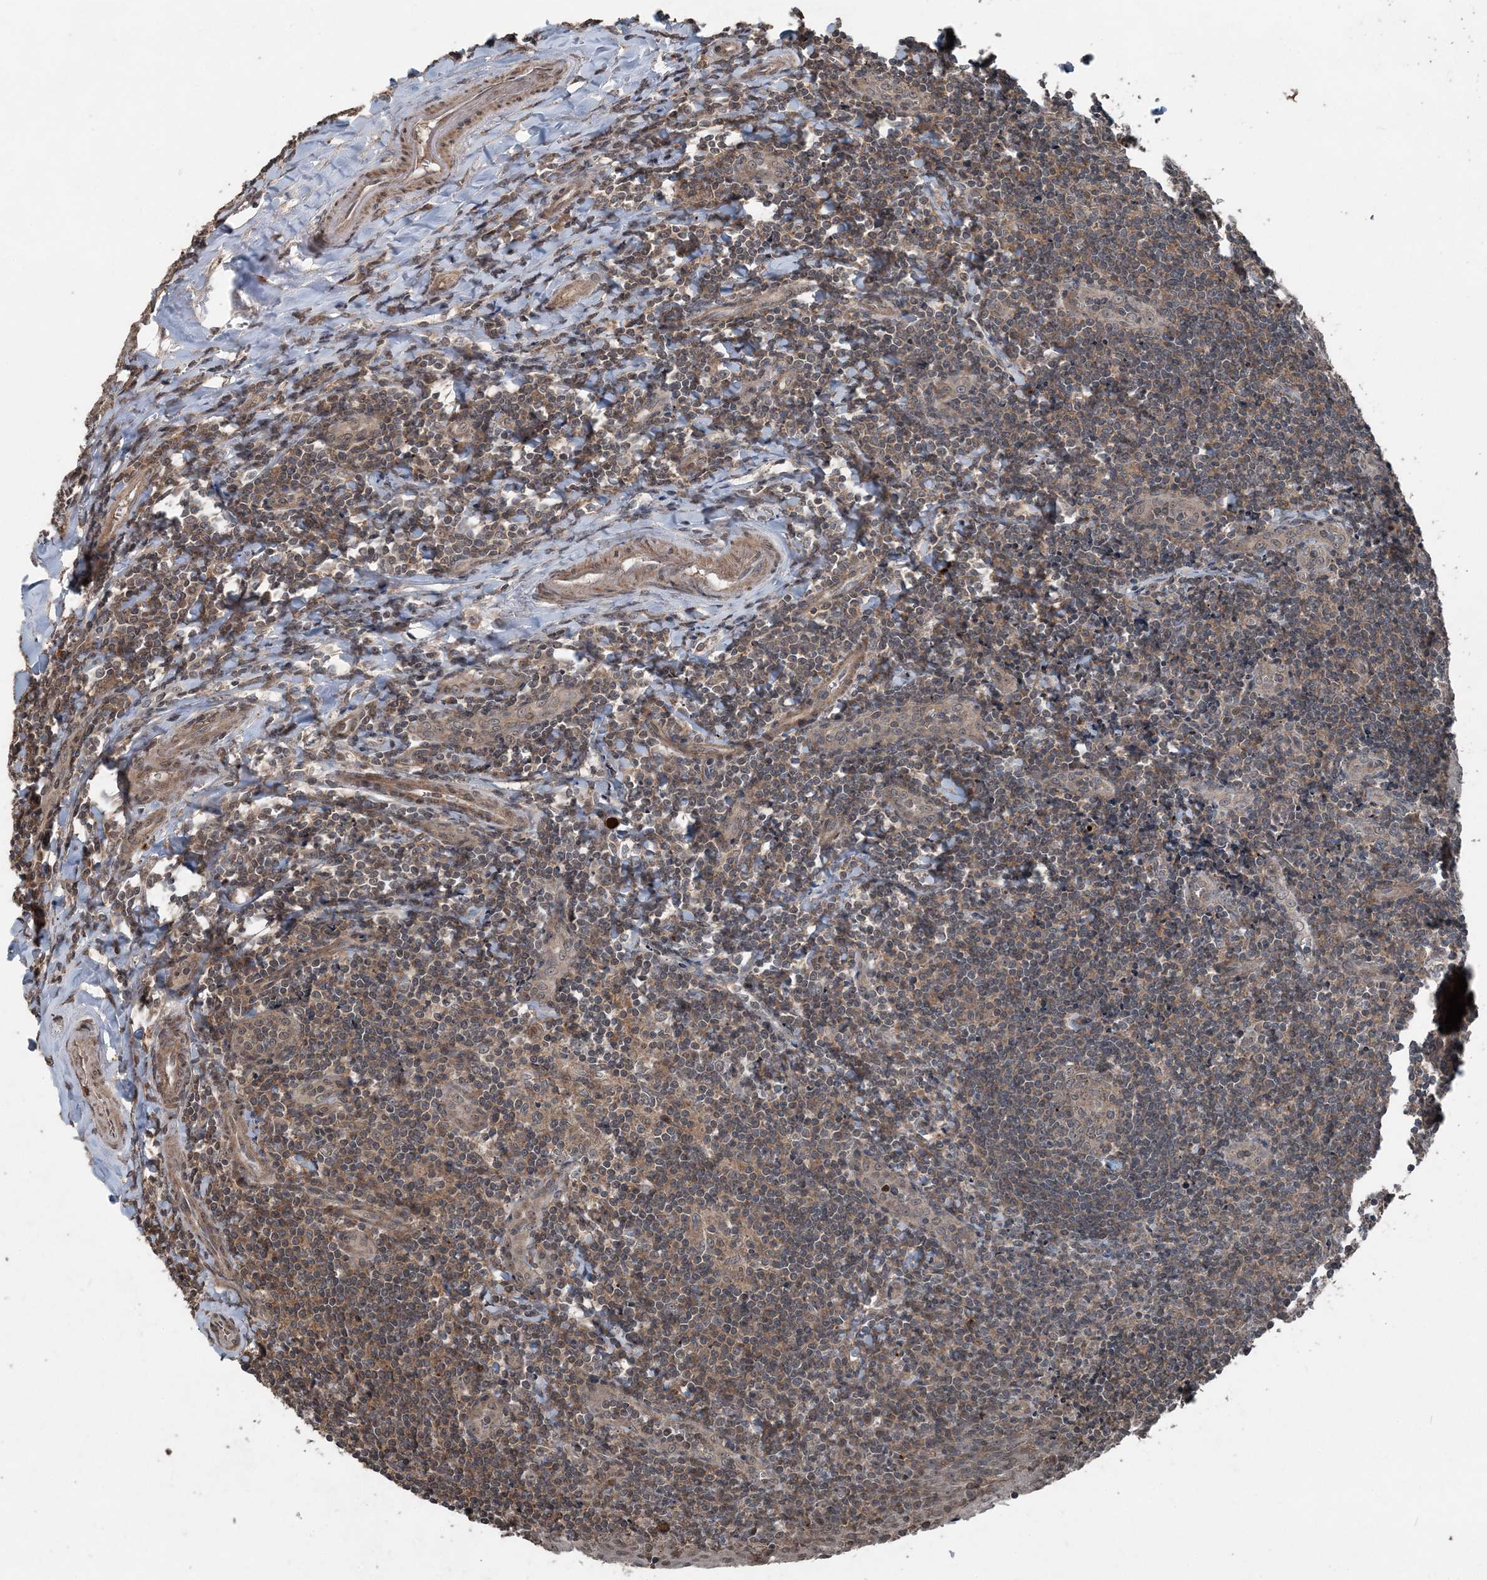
{"staining": {"intensity": "moderate", "quantity": "25%-75%", "location": "nuclear"}, "tissue": "tonsil", "cell_type": "Germinal center cells", "image_type": "normal", "snomed": [{"axis": "morphology", "description": "Normal tissue, NOS"}, {"axis": "topography", "description": "Tonsil"}], "caption": "Immunohistochemistry (IHC) micrograph of benign tonsil: human tonsil stained using immunohistochemistry (IHC) reveals medium levels of moderate protein expression localized specifically in the nuclear of germinal center cells, appearing as a nuclear brown color.", "gene": "CFL1", "patient": {"sex": "male", "age": 27}}